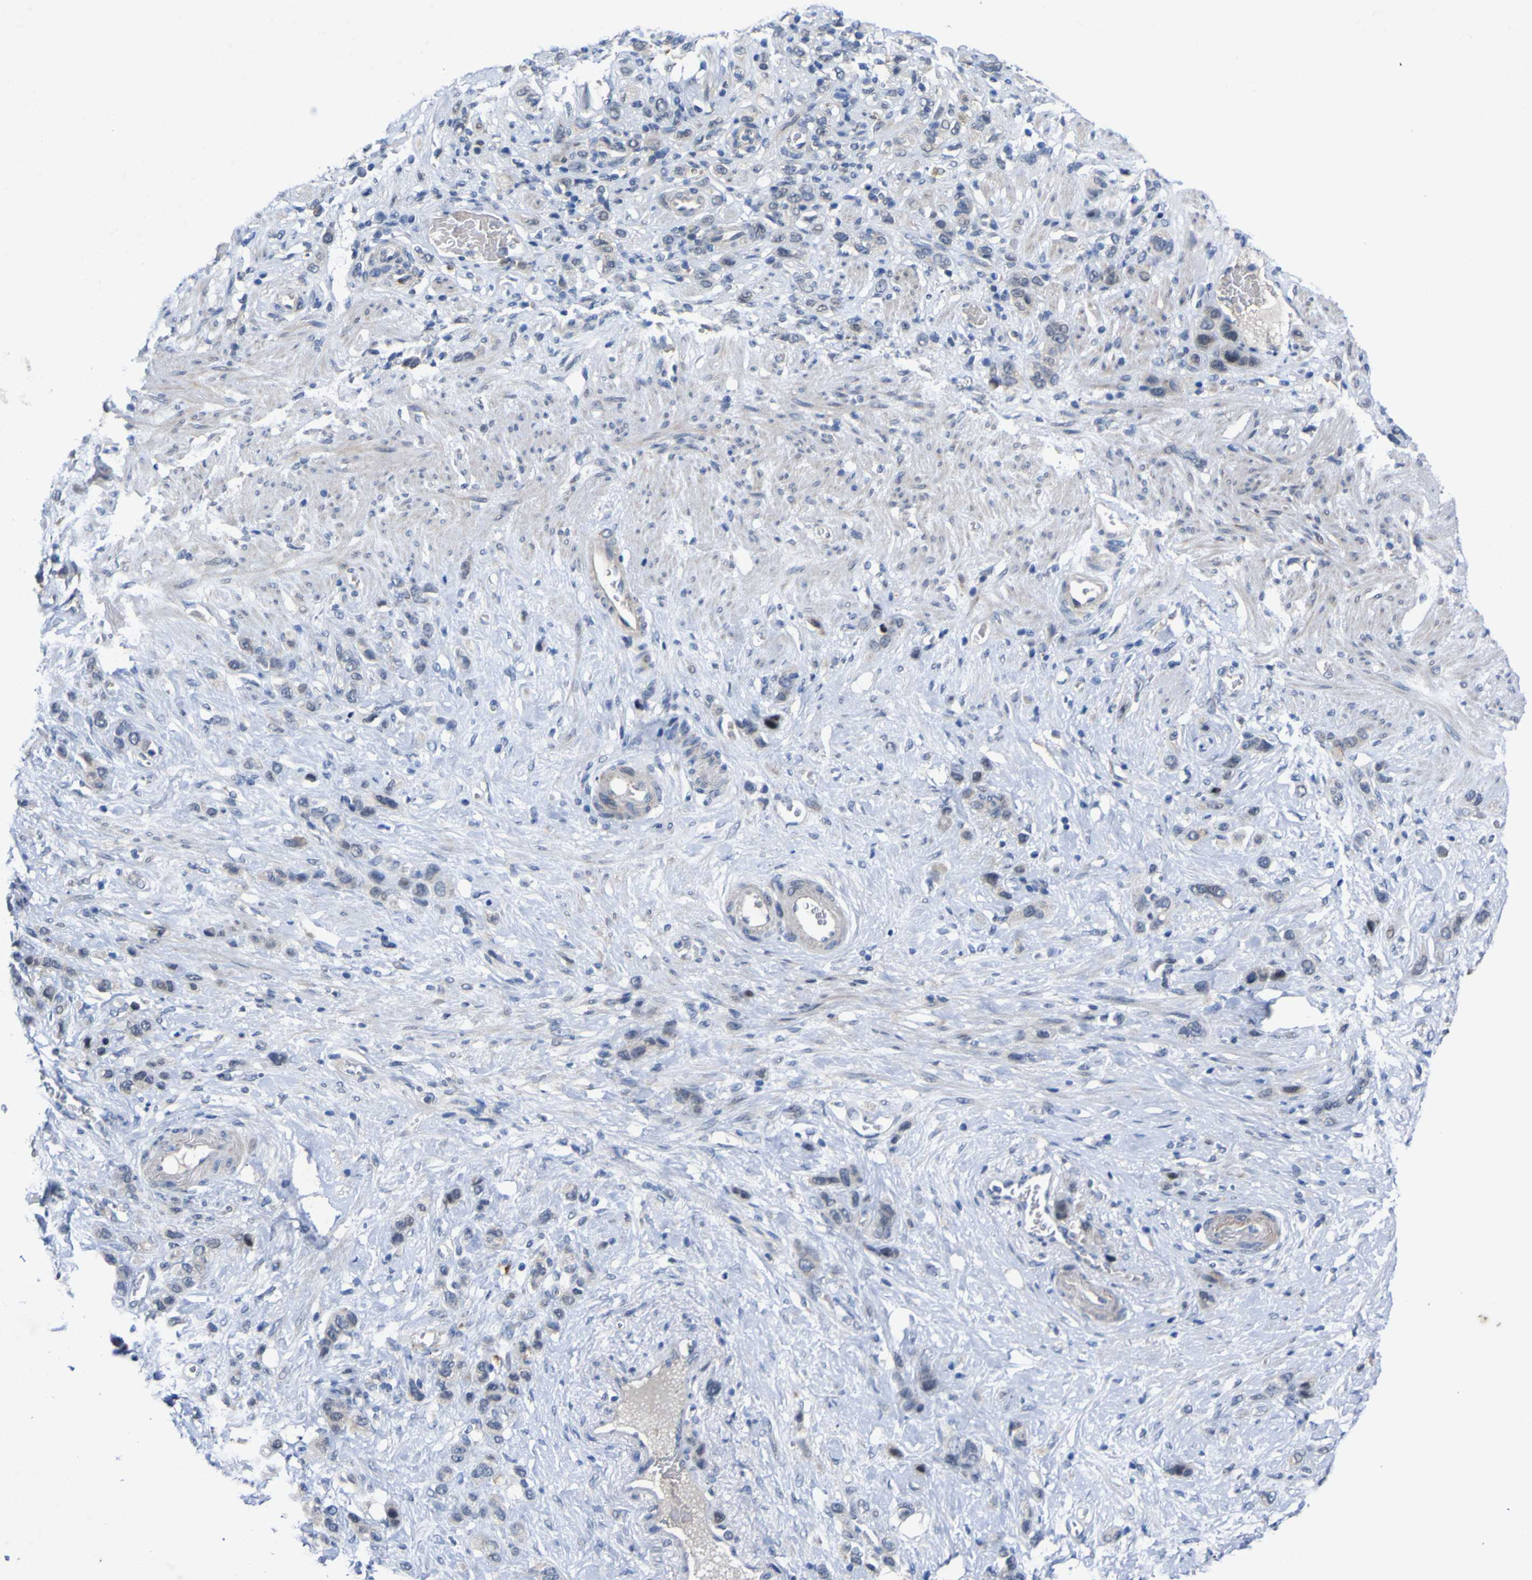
{"staining": {"intensity": "negative", "quantity": "none", "location": "none"}, "tissue": "stomach cancer", "cell_type": "Tumor cells", "image_type": "cancer", "snomed": [{"axis": "morphology", "description": "Adenocarcinoma, NOS"}, {"axis": "morphology", "description": "Adenocarcinoma, High grade"}, {"axis": "topography", "description": "Stomach, upper"}, {"axis": "topography", "description": "Stomach, lower"}], "caption": "A micrograph of stomach adenocarcinoma stained for a protein displays no brown staining in tumor cells.", "gene": "NAV1", "patient": {"sex": "female", "age": 65}}